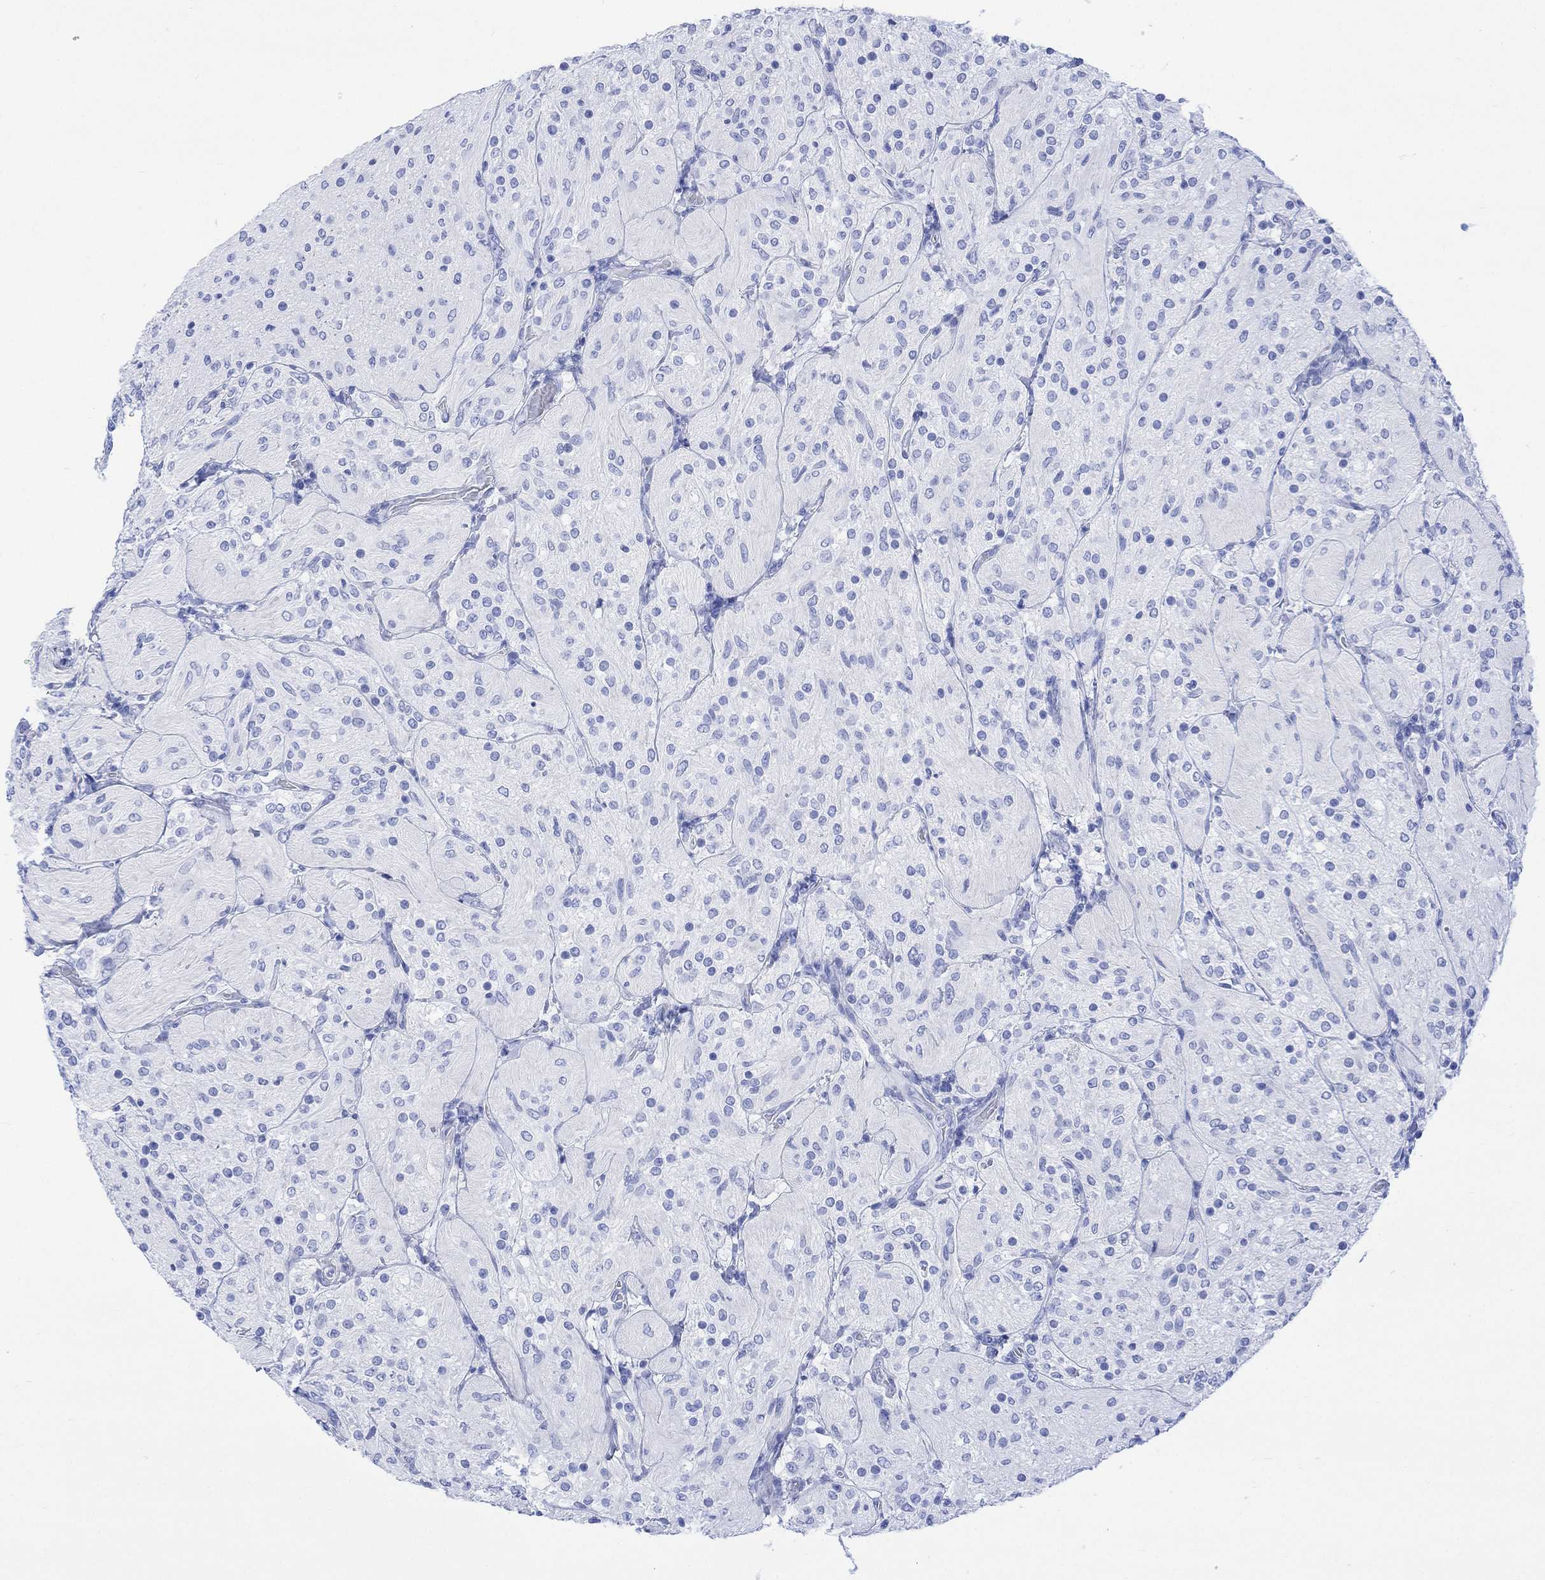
{"staining": {"intensity": "negative", "quantity": "none", "location": "none"}, "tissue": "glioma", "cell_type": "Tumor cells", "image_type": "cancer", "snomed": [{"axis": "morphology", "description": "Glioma, malignant, Low grade"}, {"axis": "topography", "description": "Brain"}], "caption": "Immunohistochemistry (IHC) photomicrograph of glioma stained for a protein (brown), which reveals no staining in tumor cells.", "gene": "CELF4", "patient": {"sex": "male", "age": 3}}